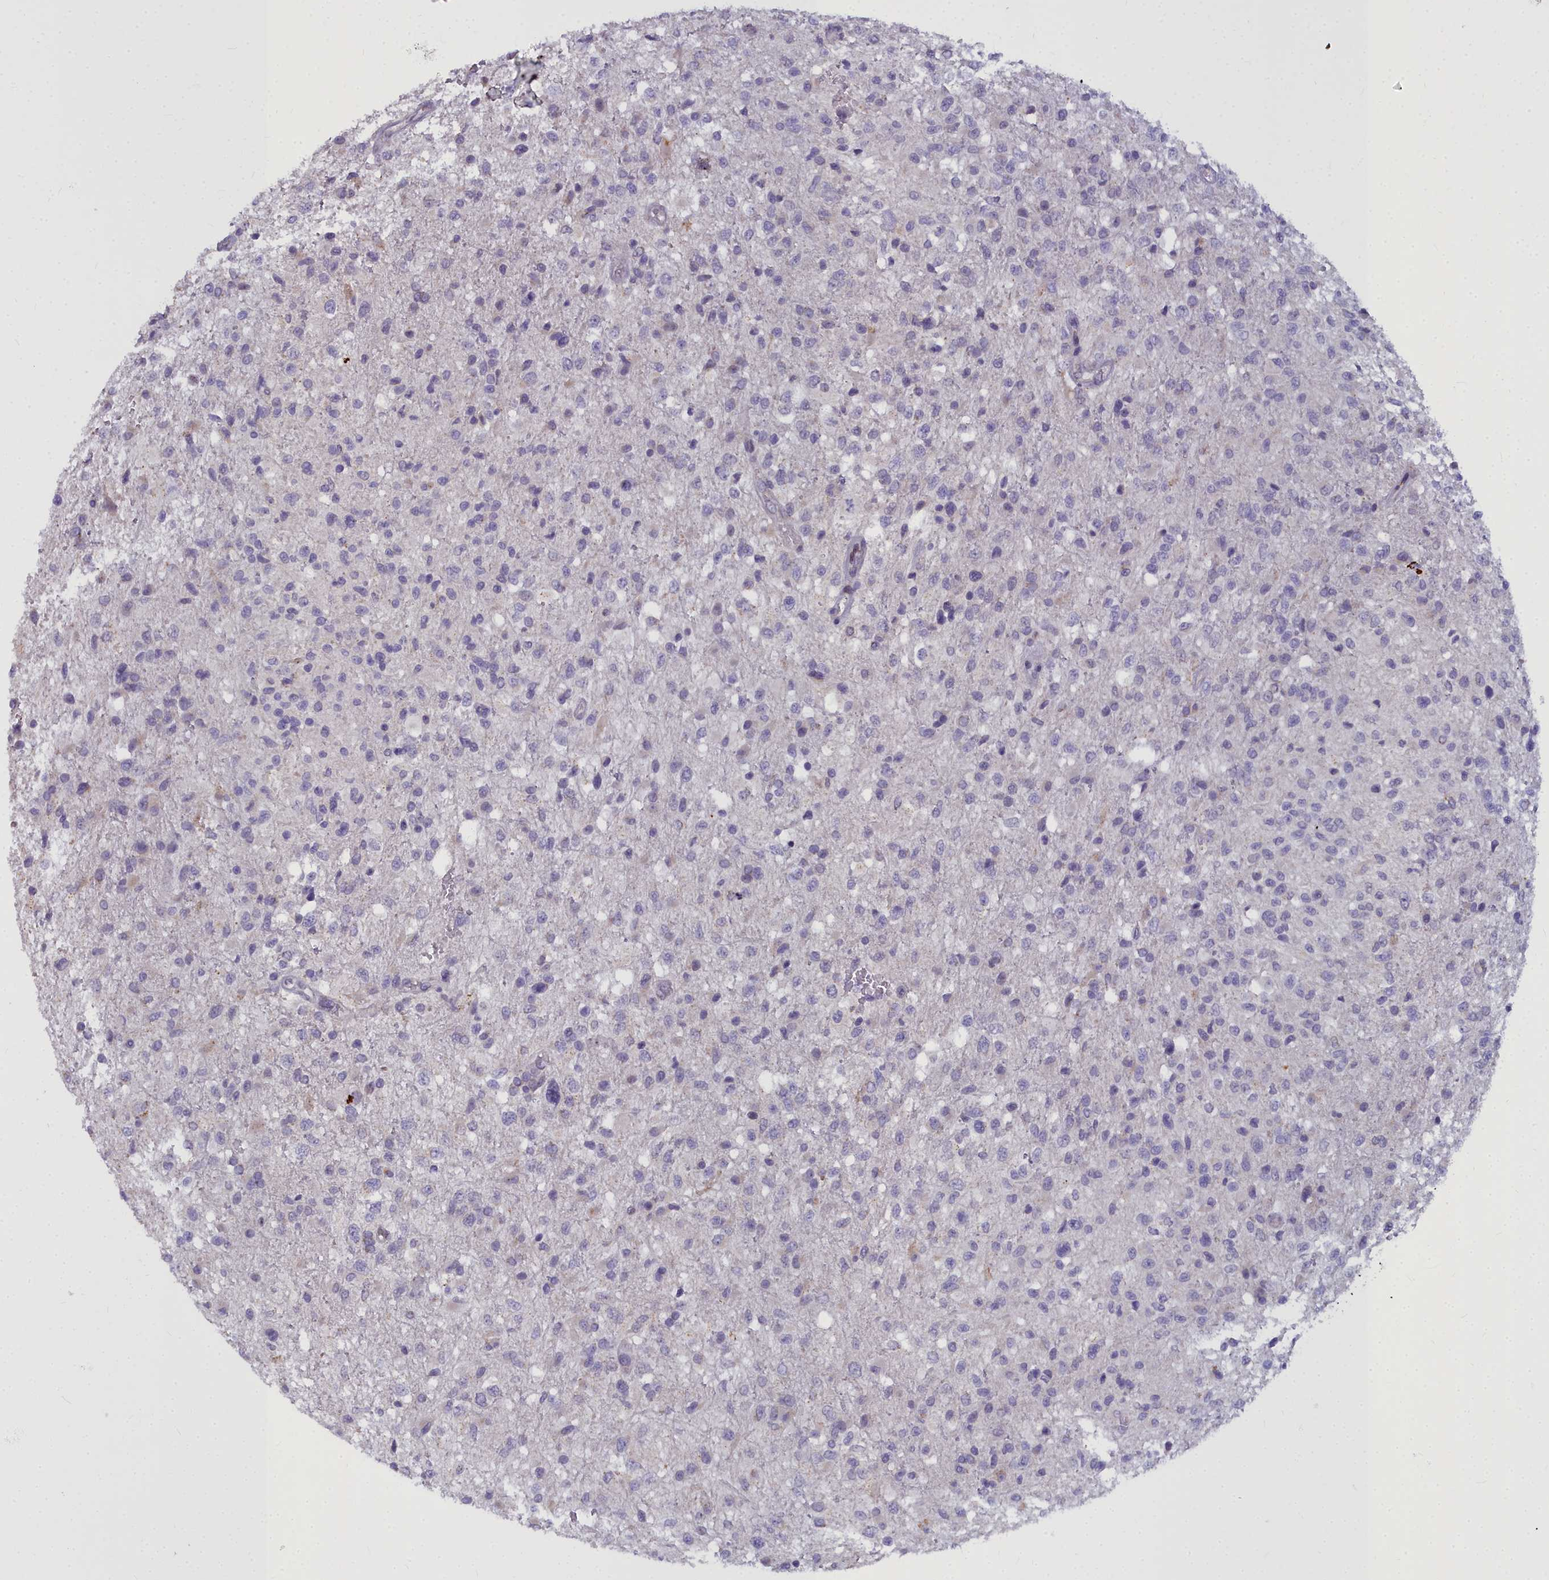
{"staining": {"intensity": "negative", "quantity": "none", "location": "none"}, "tissue": "glioma", "cell_type": "Tumor cells", "image_type": "cancer", "snomed": [{"axis": "morphology", "description": "Glioma, malignant, High grade"}, {"axis": "topography", "description": "Brain"}], "caption": "Human glioma stained for a protein using IHC displays no expression in tumor cells.", "gene": "WDPCP", "patient": {"sex": "female", "age": 74}}